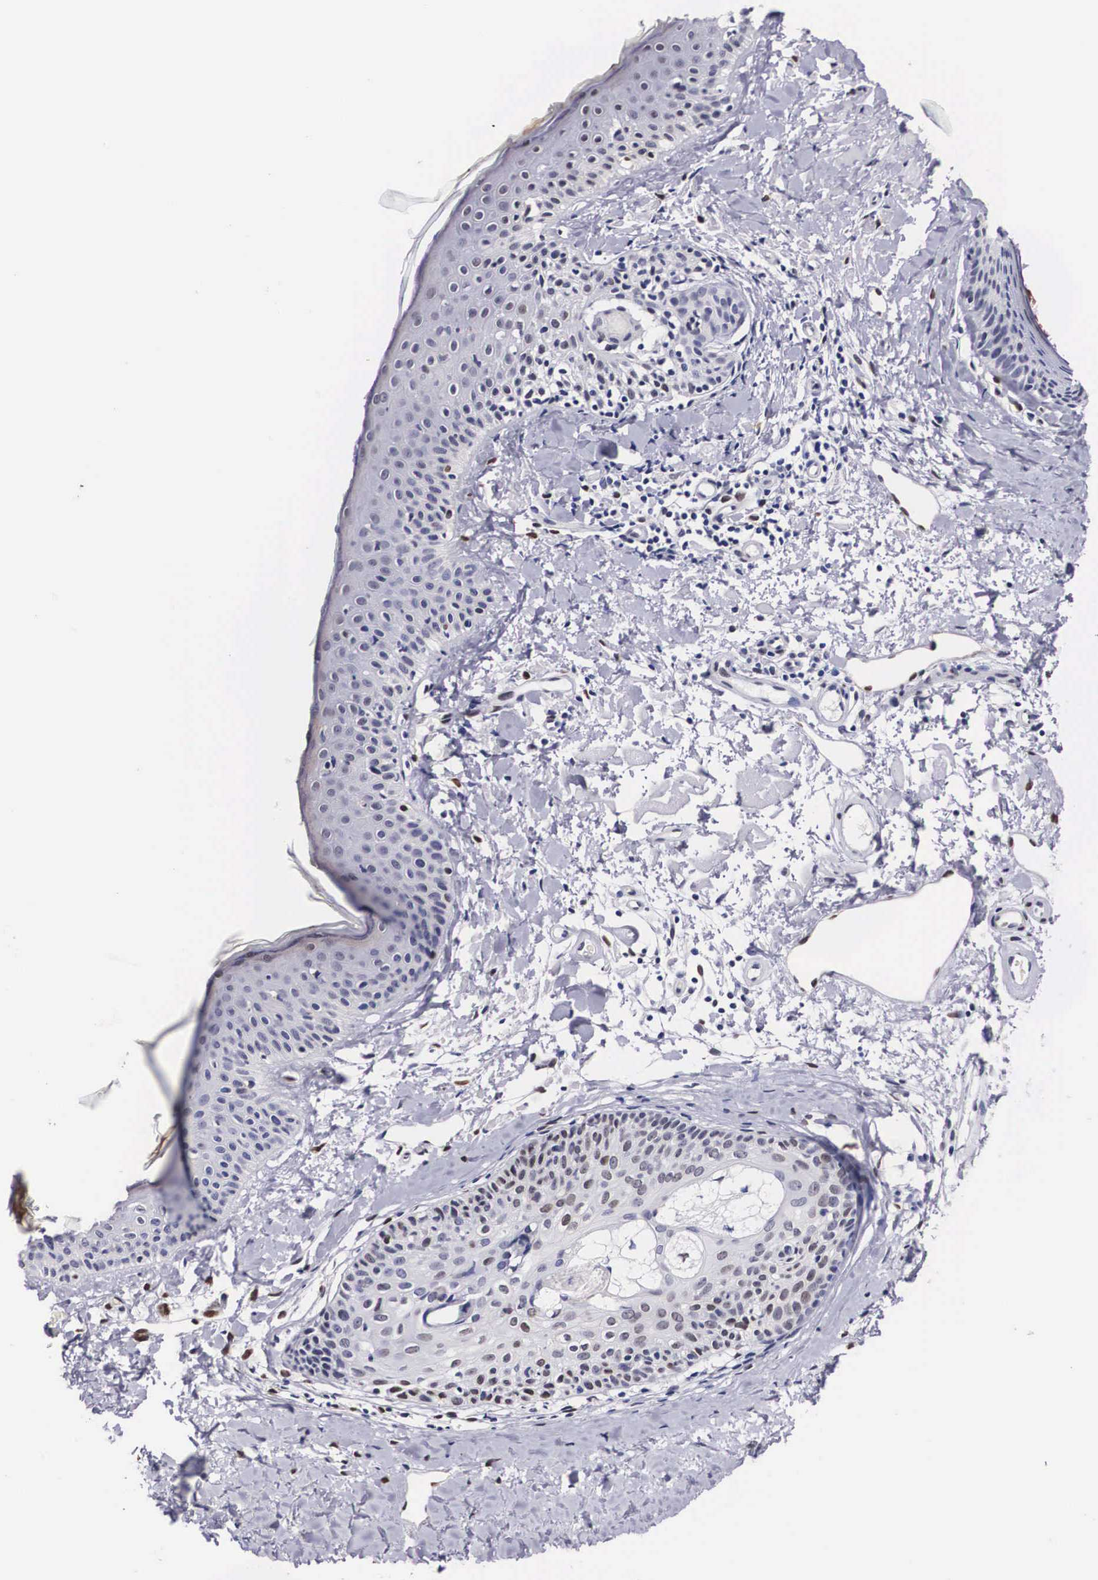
{"staining": {"intensity": "moderate", "quantity": ">75%", "location": "nuclear"}, "tissue": "skin", "cell_type": "Fibroblasts", "image_type": "normal", "snomed": [{"axis": "morphology", "description": "Normal tissue, NOS"}, {"axis": "topography", "description": "Skin"}], "caption": "Immunohistochemical staining of unremarkable skin exhibits >75% levels of moderate nuclear protein expression in about >75% of fibroblasts. The staining was performed using DAB (3,3'-diaminobenzidine) to visualize the protein expression in brown, while the nuclei were stained in blue with hematoxylin (Magnification: 20x).", "gene": "KHDRBS3", "patient": {"sex": "male", "age": 86}}